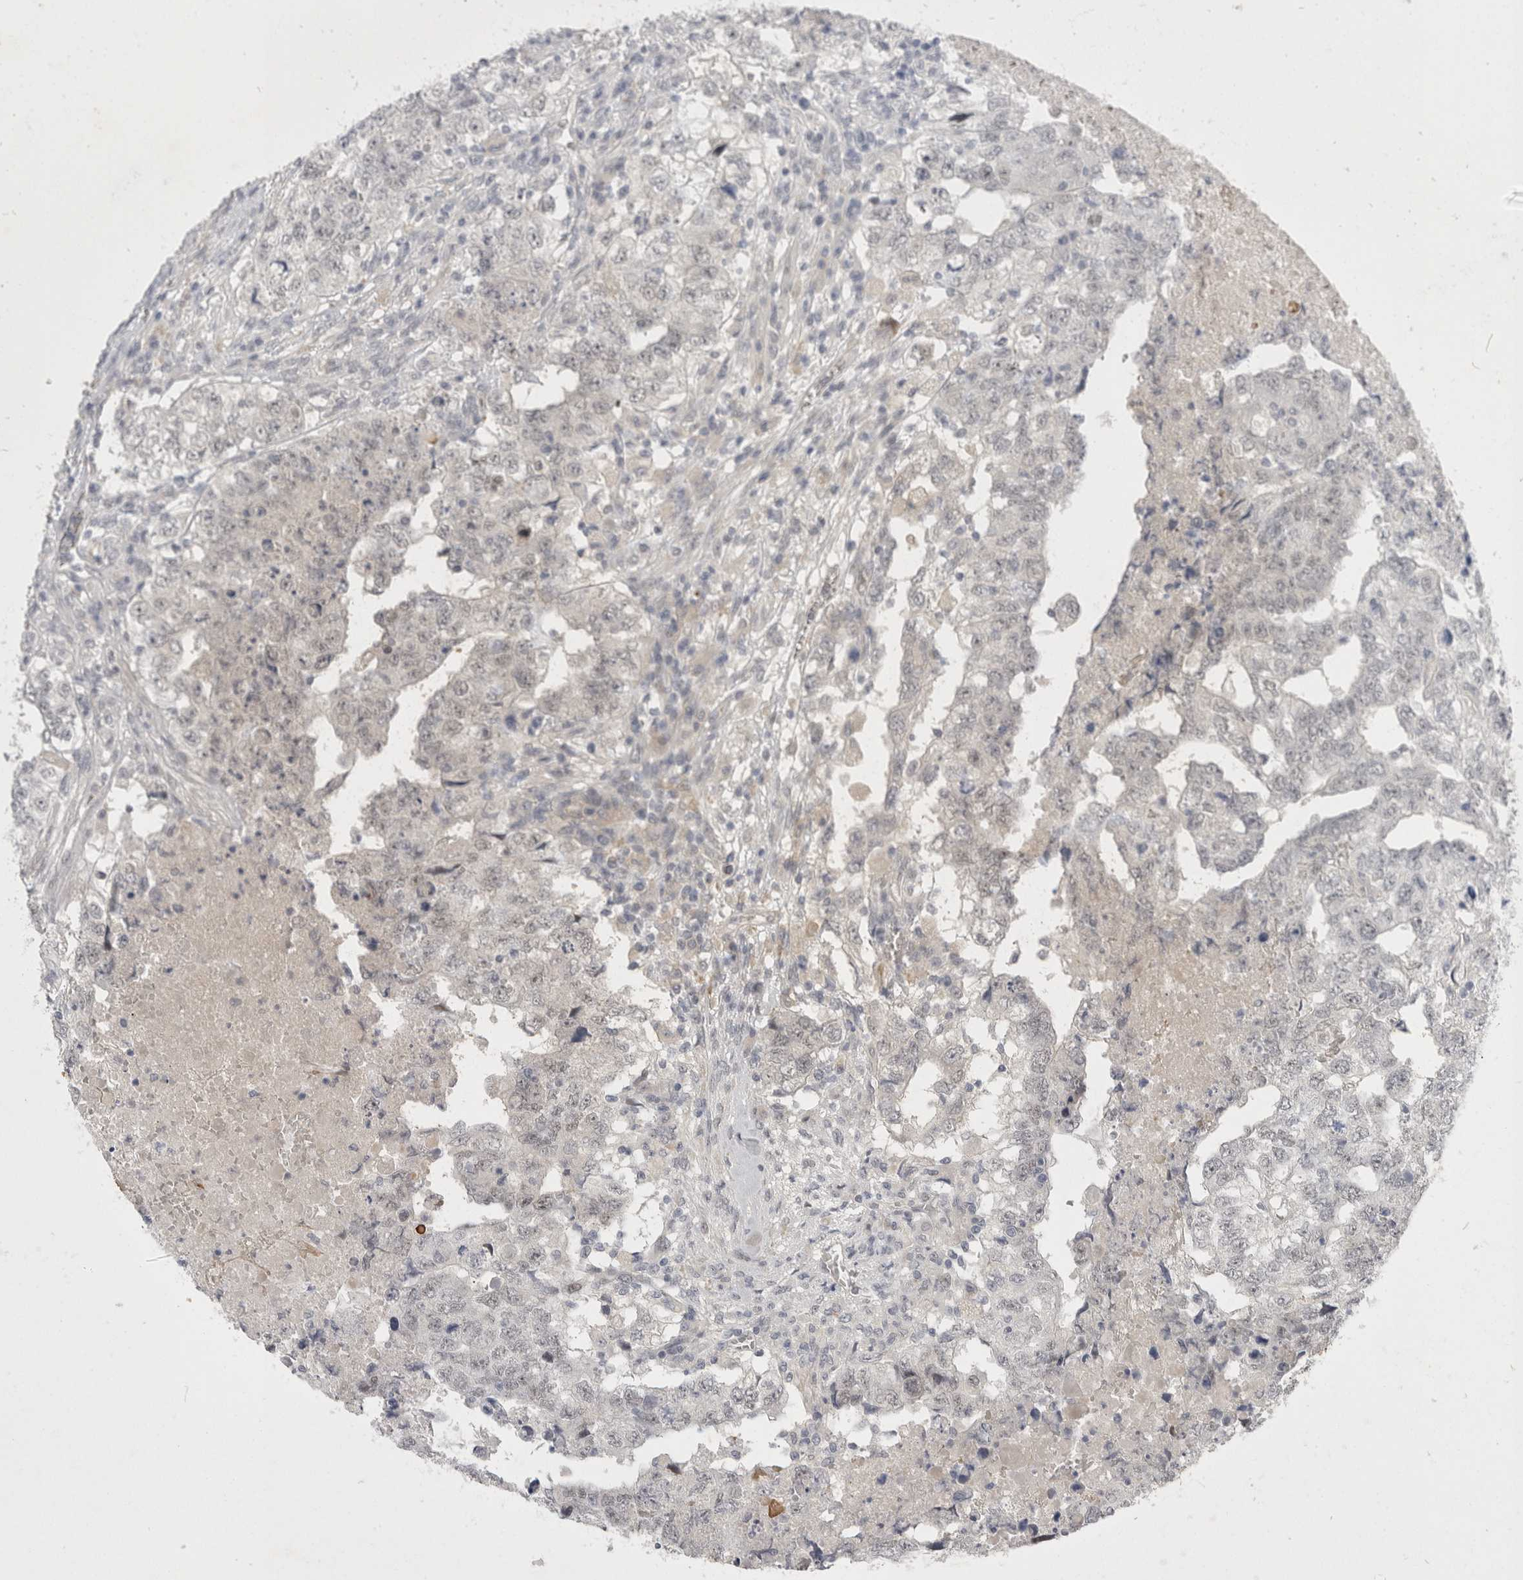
{"staining": {"intensity": "negative", "quantity": "none", "location": "none"}, "tissue": "testis cancer", "cell_type": "Tumor cells", "image_type": "cancer", "snomed": [{"axis": "morphology", "description": "Carcinoma, Embryonal, NOS"}, {"axis": "topography", "description": "Testis"}], "caption": "Human testis embryonal carcinoma stained for a protein using immunohistochemistry exhibits no positivity in tumor cells.", "gene": "TOM1L2", "patient": {"sex": "male", "age": 36}}